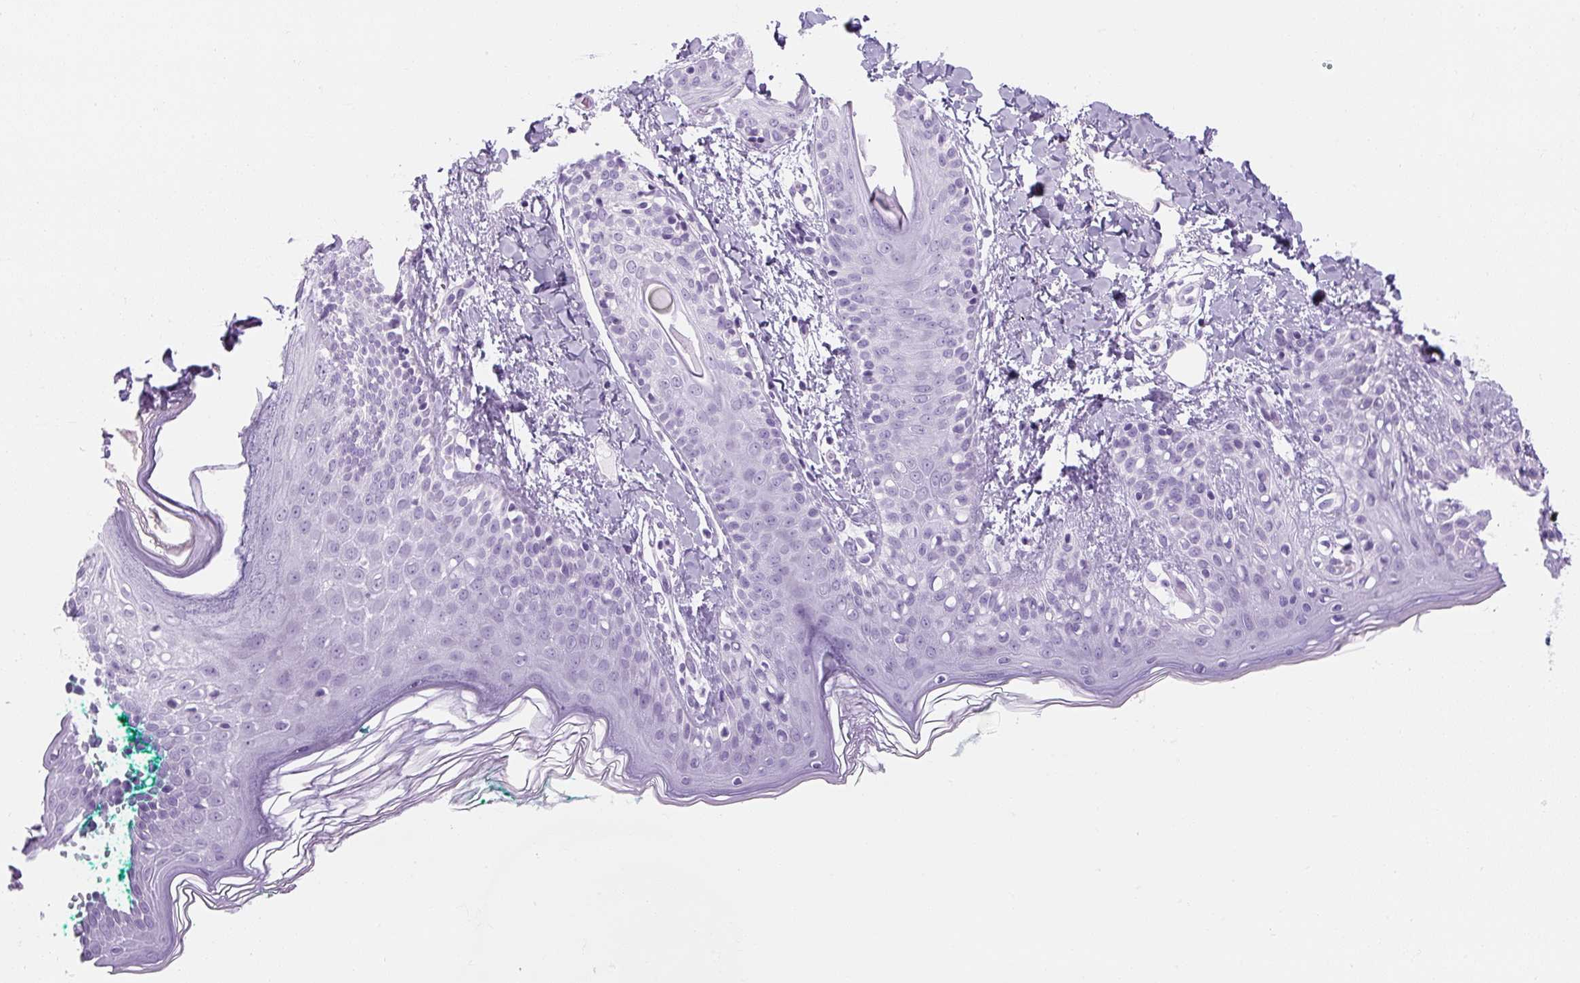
{"staining": {"intensity": "negative", "quantity": "none", "location": "none"}, "tissue": "skin", "cell_type": "Fibroblasts", "image_type": "normal", "snomed": [{"axis": "morphology", "description": "Normal tissue, NOS"}, {"axis": "topography", "description": "Skin"}], "caption": "Histopathology image shows no protein expression in fibroblasts of unremarkable skin. (DAB (3,3'-diaminobenzidine) IHC, high magnification).", "gene": "TIGD2", "patient": {"sex": "male", "age": 16}}